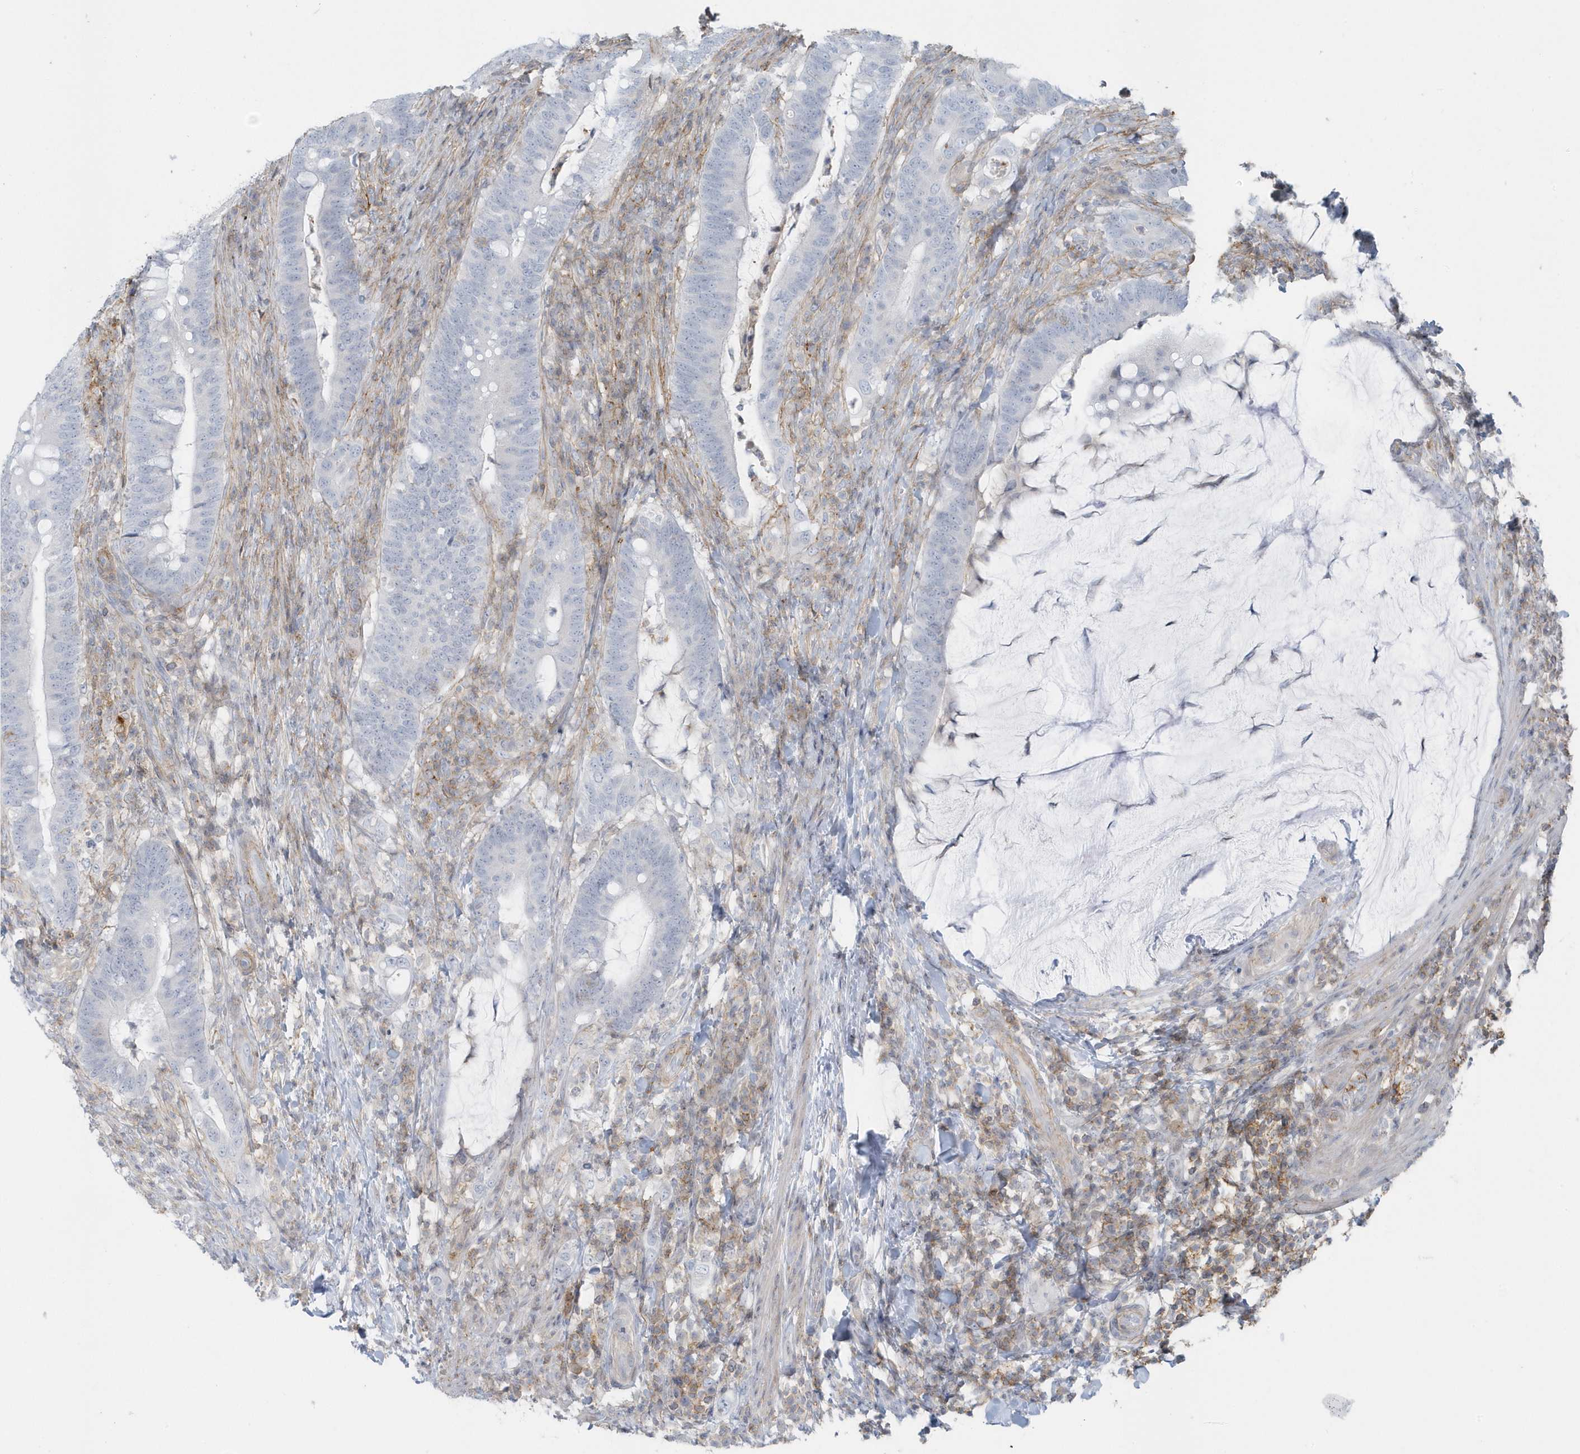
{"staining": {"intensity": "negative", "quantity": "none", "location": "none"}, "tissue": "colorectal cancer", "cell_type": "Tumor cells", "image_type": "cancer", "snomed": [{"axis": "morphology", "description": "Adenocarcinoma, NOS"}, {"axis": "topography", "description": "Colon"}], "caption": "This is an IHC photomicrograph of human adenocarcinoma (colorectal). There is no staining in tumor cells.", "gene": "CACNB2", "patient": {"sex": "female", "age": 66}}